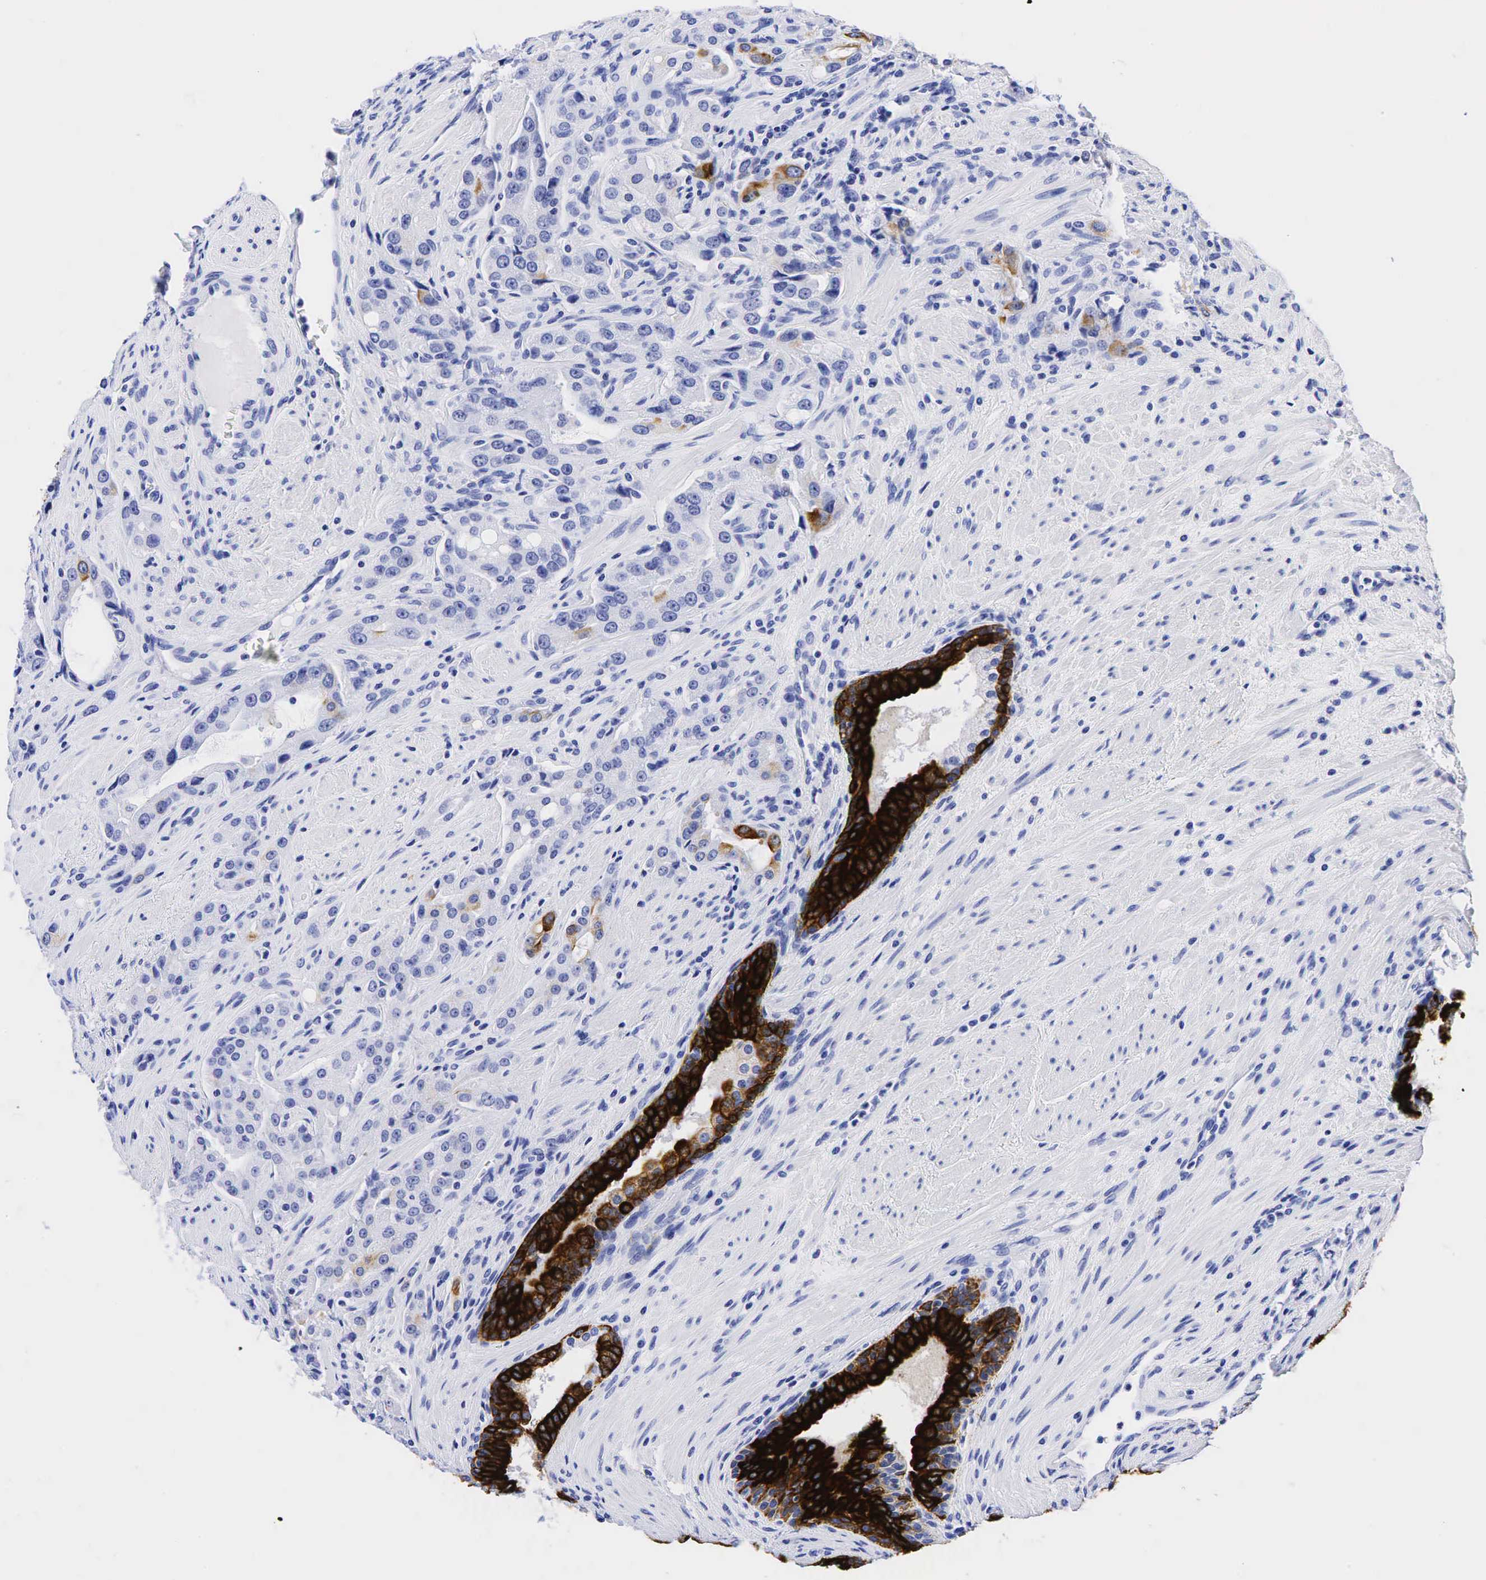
{"staining": {"intensity": "strong", "quantity": "<25%", "location": "cytoplasmic/membranous"}, "tissue": "prostate cancer", "cell_type": "Tumor cells", "image_type": "cancer", "snomed": [{"axis": "morphology", "description": "Adenocarcinoma, Medium grade"}, {"axis": "topography", "description": "Prostate"}], "caption": "IHC photomicrograph of neoplastic tissue: prostate cancer stained using immunohistochemistry (IHC) shows medium levels of strong protein expression localized specifically in the cytoplasmic/membranous of tumor cells, appearing as a cytoplasmic/membranous brown color.", "gene": "KRT7", "patient": {"sex": "male", "age": 72}}